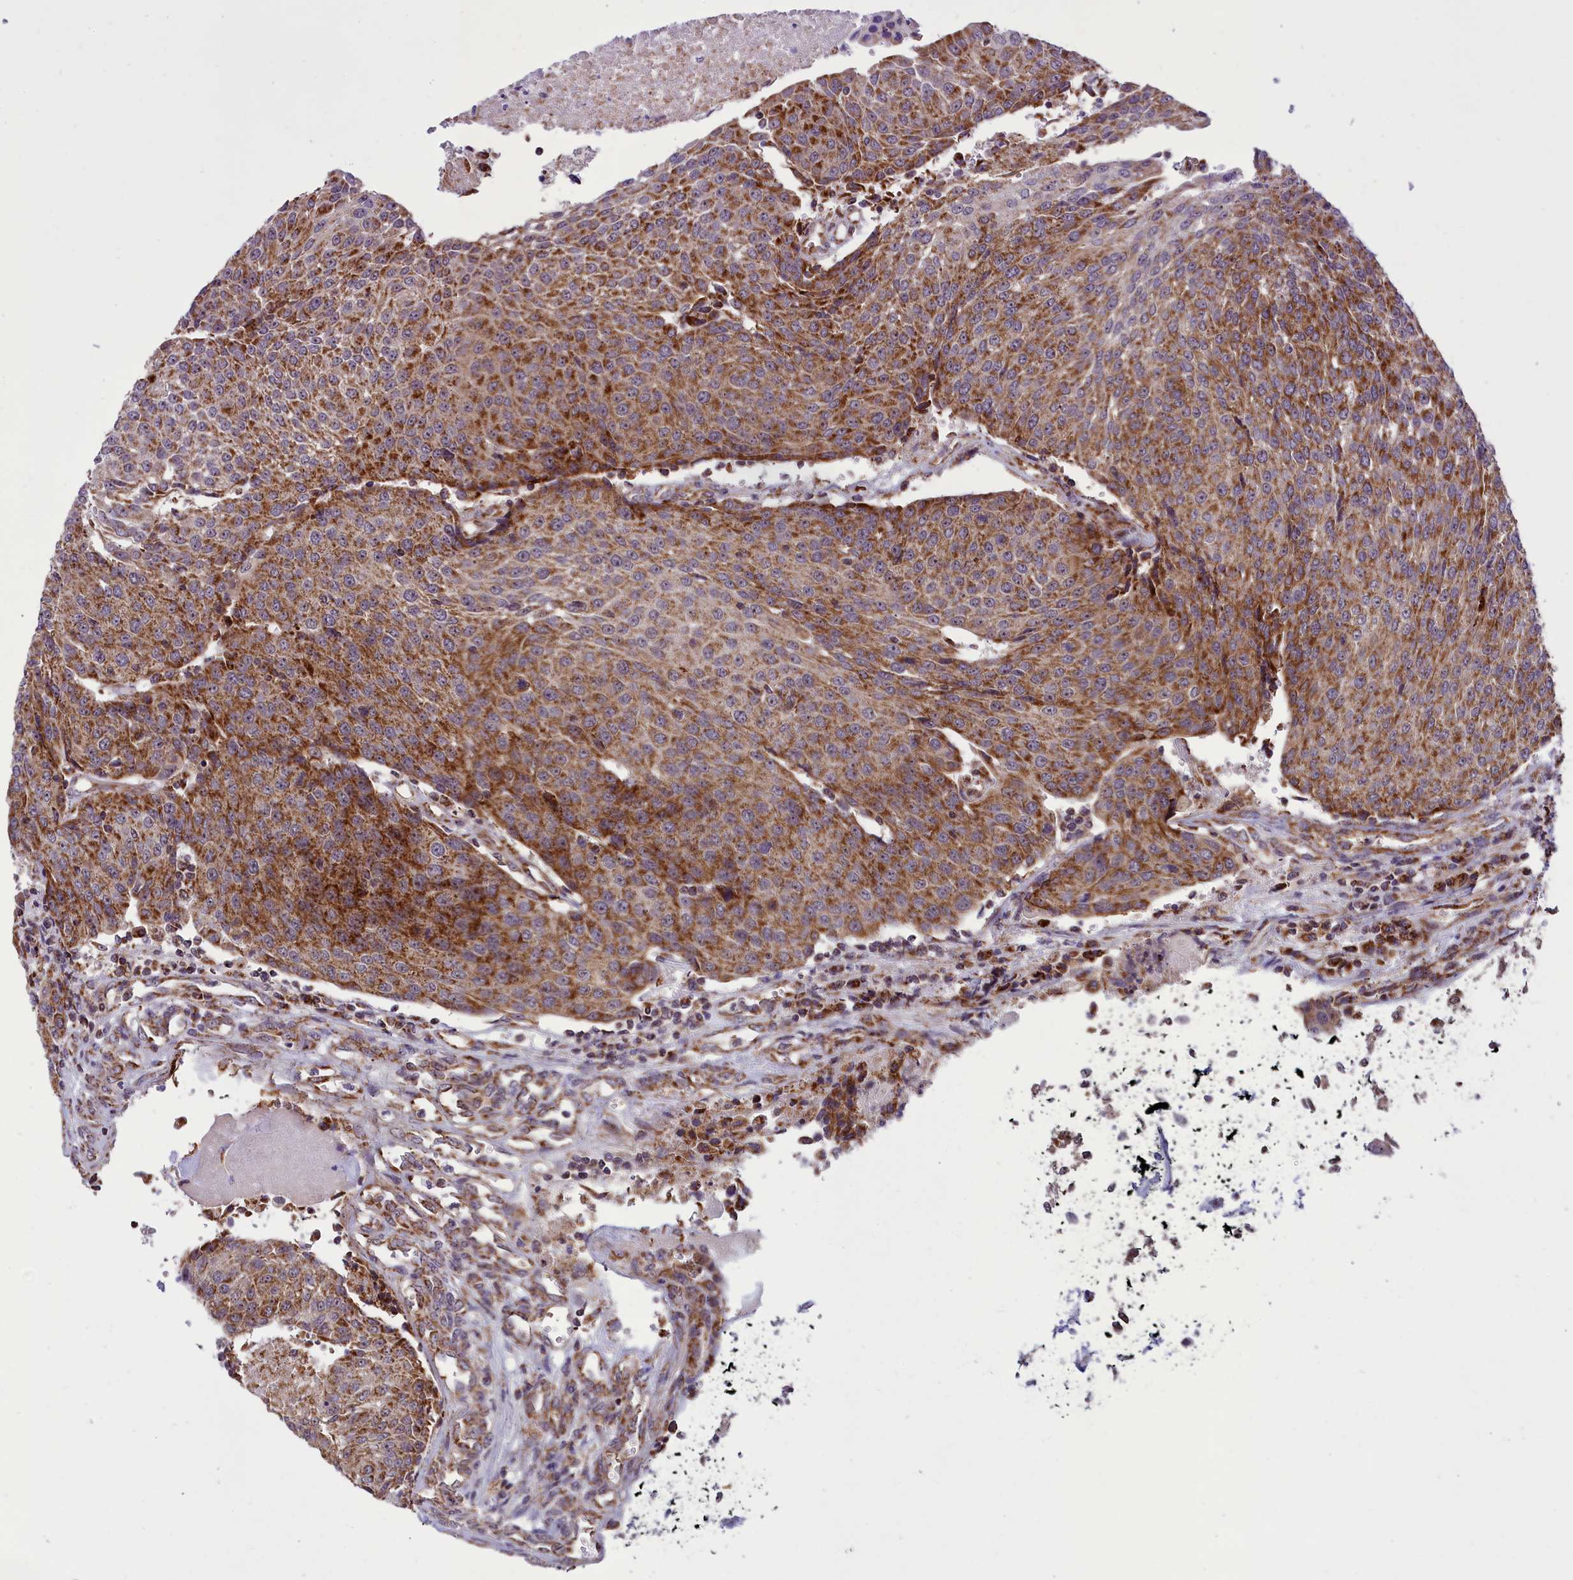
{"staining": {"intensity": "moderate", "quantity": ">75%", "location": "cytoplasmic/membranous"}, "tissue": "urothelial cancer", "cell_type": "Tumor cells", "image_type": "cancer", "snomed": [{"axis": "morphology", "description": "Urothelial carcinoma, High grade"}, {"axis": "topography", "description": "Urinary bladder"}], "caption": "This image shows immunohistochemistry staining of urothelial cancer, with medium moderate cytoplasmic/membranous expression in about >75% of tumor cells.", "gene": "NDUFS5", "patient": {"sex": "female", "age": 85}}